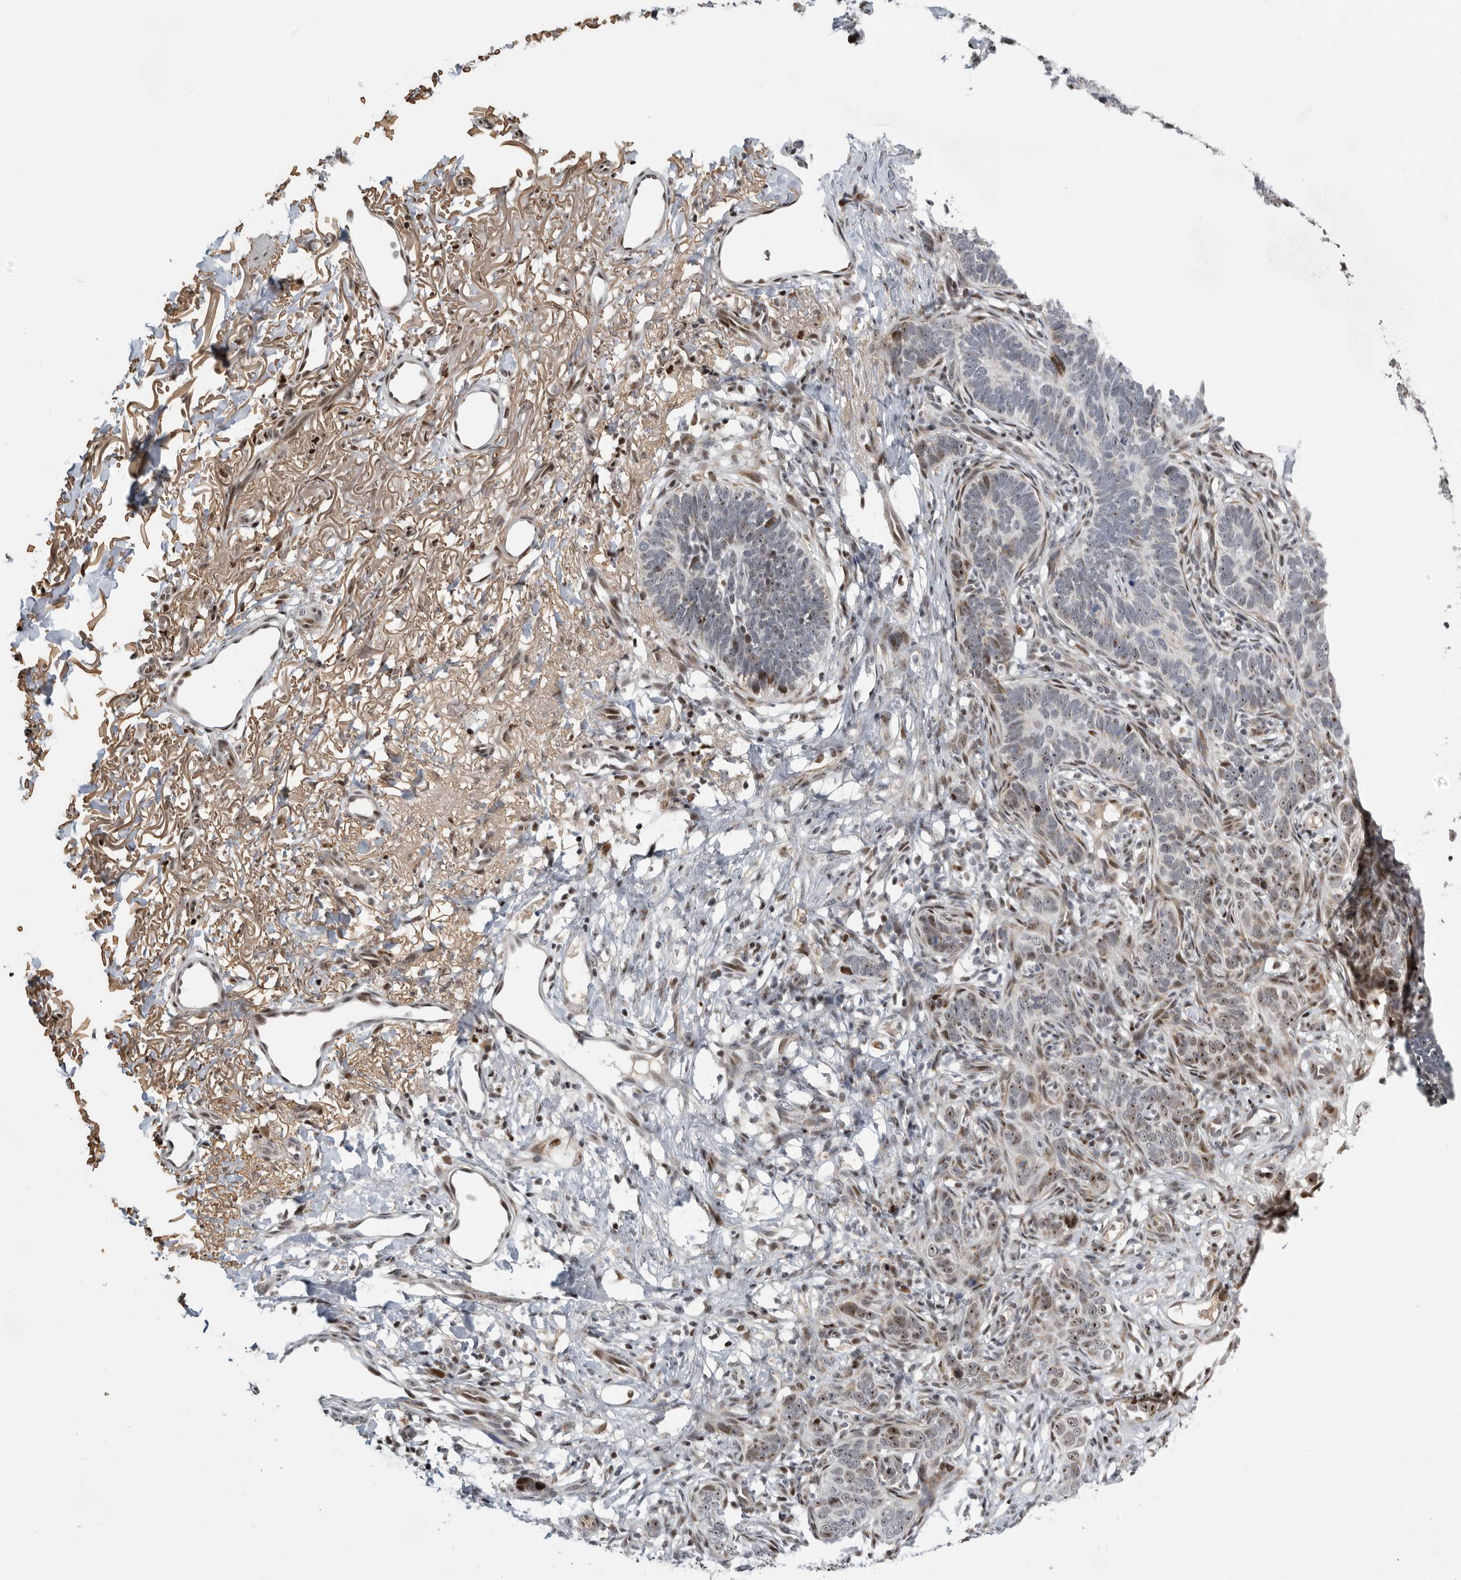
{"staining": {"intensity": "weak", "quantity": "25%-75%", "location": "nuclear"}, "tissue": "skin cancer", "cell_type": "Tumor cells", "image_type": "cancer", "snomed": [{"axis": "morphology", "description": "Normal tissue, NOS"}, {"axis": "morphology", "description": "Basal cell carcinoma"}, {"axis": "topography", "description": "Skin"}], "caption": "An IHC micrograph of neoplastic tissue is shown. Protein staining in brown labels weak nuclear positivity in skin cancer (basal cell carcinoma) within tumor cells. The protein of interest is stained brown, and the nuclei are stained in blue (DAB IHC with brightfield microscopy, high magnification).", "gene": "PCMTD1", "patient": {"sex": "male", "age": 77}}